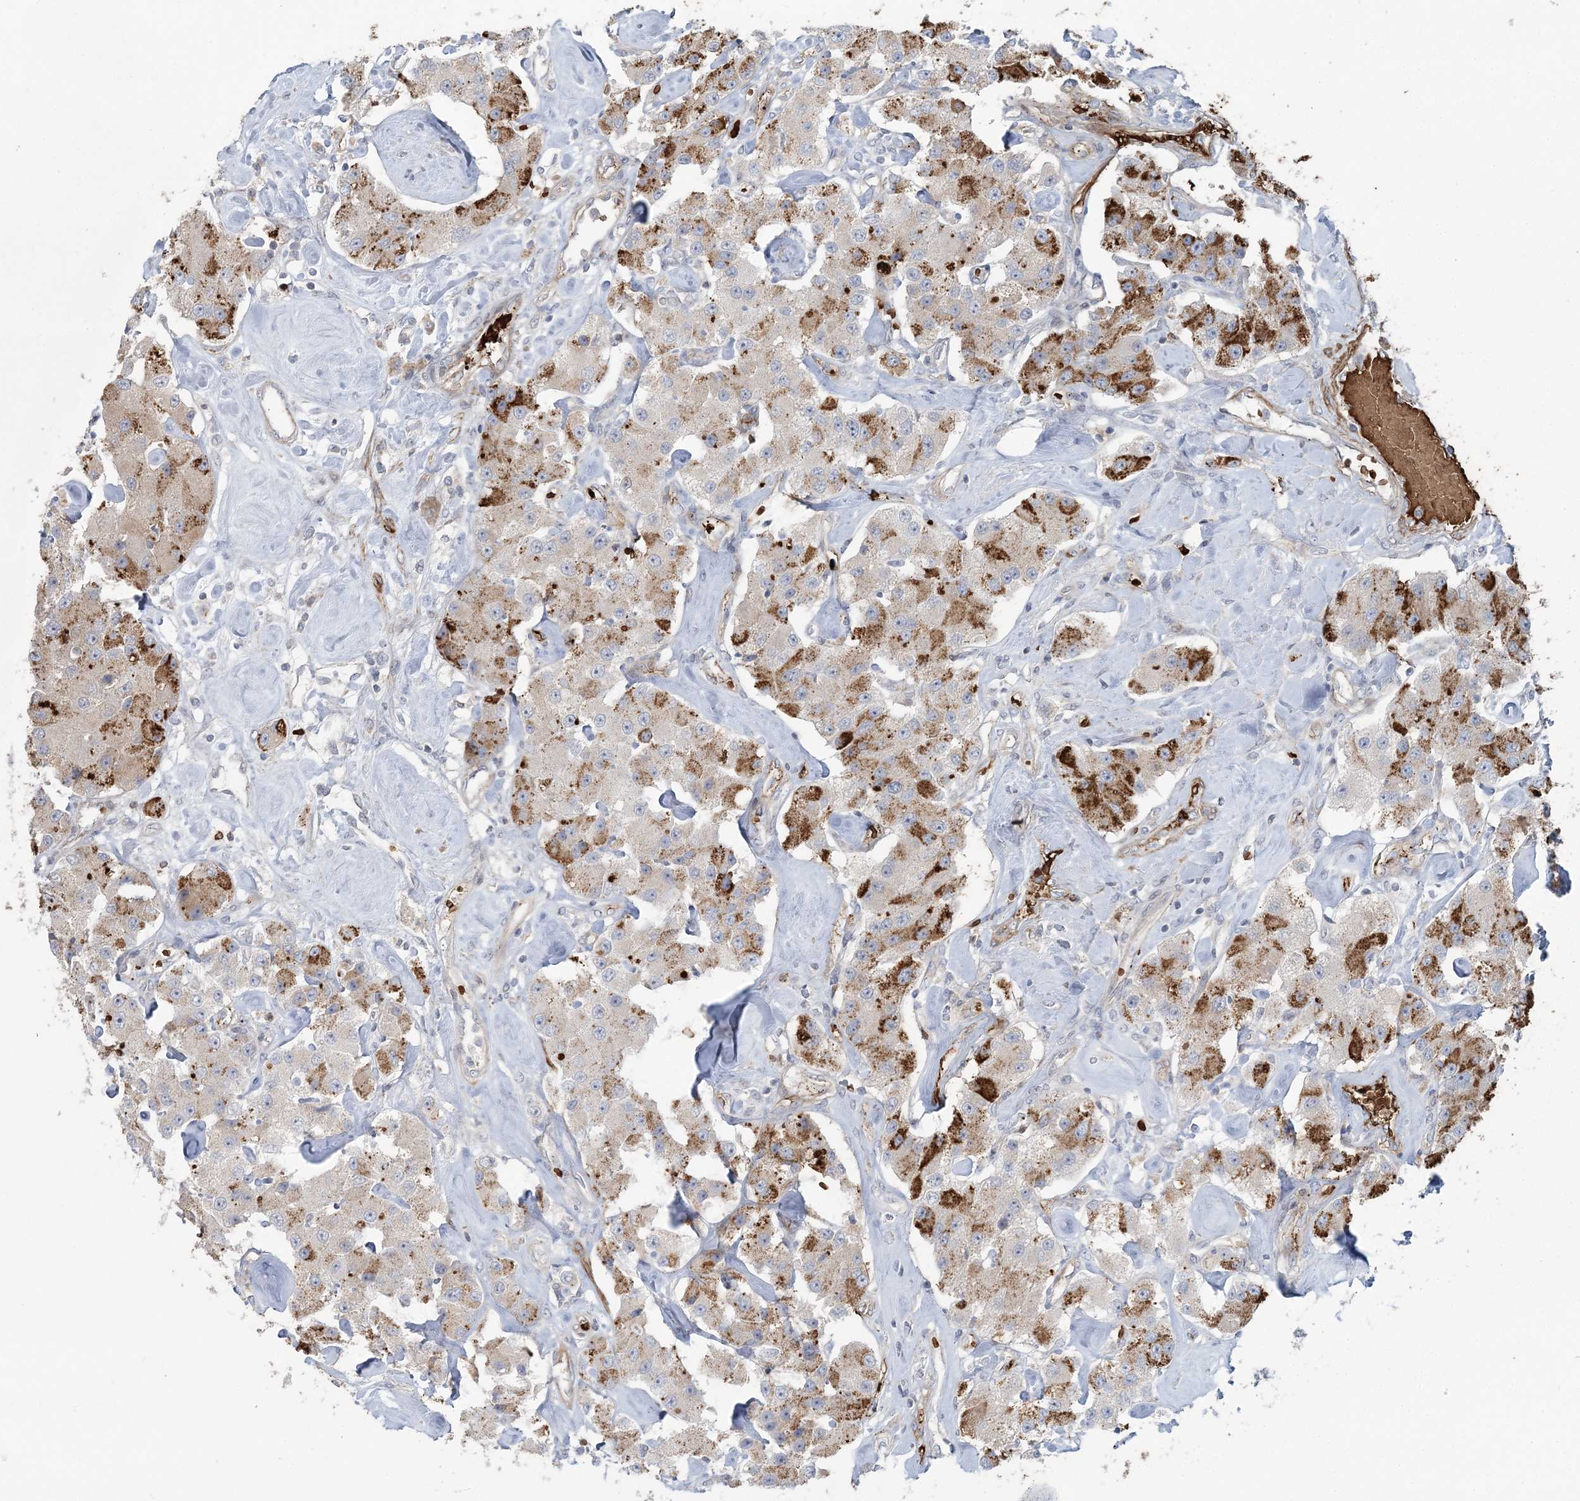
{"staining": {"intensity": "strong", "quantity": "<25%", "location": "cytoplasmic/membranous"}, "tissue": "carcinoid", "cell_type": "Tumor cells", "image_type": "cancer", "snomed": [{"axis": "morphology", "description": "Carcinoid, malignant, NOS"}, {"axis": "topography", "description": "Pancreas"}], "caption": "Approximately <25% of tumor cells in carcinoid show strong cytoplasmic/membranous protein expression as visualized by brown immunohistochemical staining.", "gene": "SERINC1", "patient": {"sex": "male", "age": 41}}